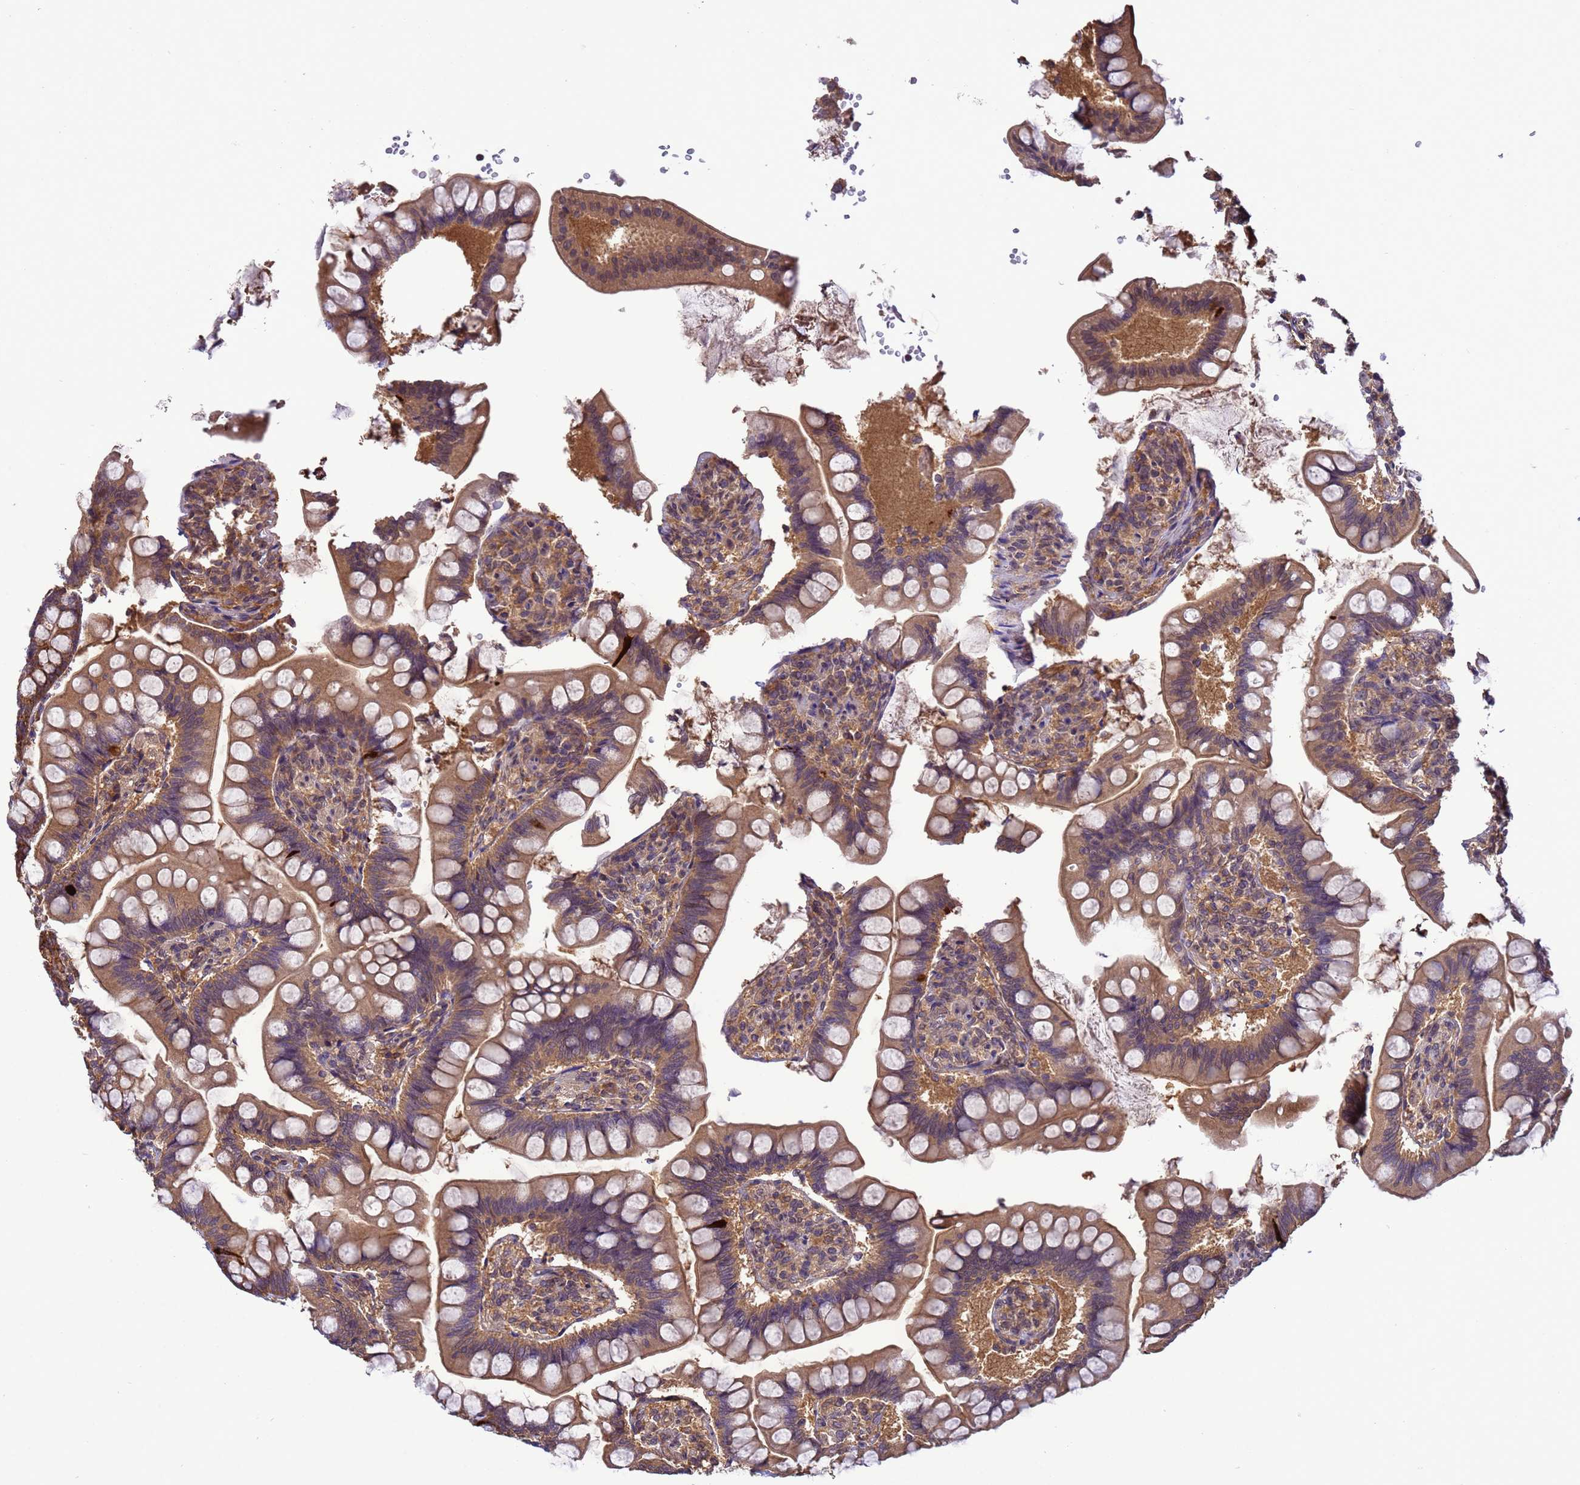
{"staining": {"intensity": "moderate", "quantity": ">75%", "location": "cytoplasmic/membranous"}, "tissue": "small intestine", "cell_type": "Glandular cells", "image_type": "normal", "snomed": [{"axis": "morphology", "description": "Normal tissue, NOS"}, {"axis": "topography", "description": "Small intestine"}], "caption": "The image reveals immunohistochemical staining of normal small intestine. There is moderate cytoplasmic/membranous staining is appreciated in approximately >75% of glandular cells.", "gene": "ZFP69B", "patient": {"sex": "male", "age": 7}}